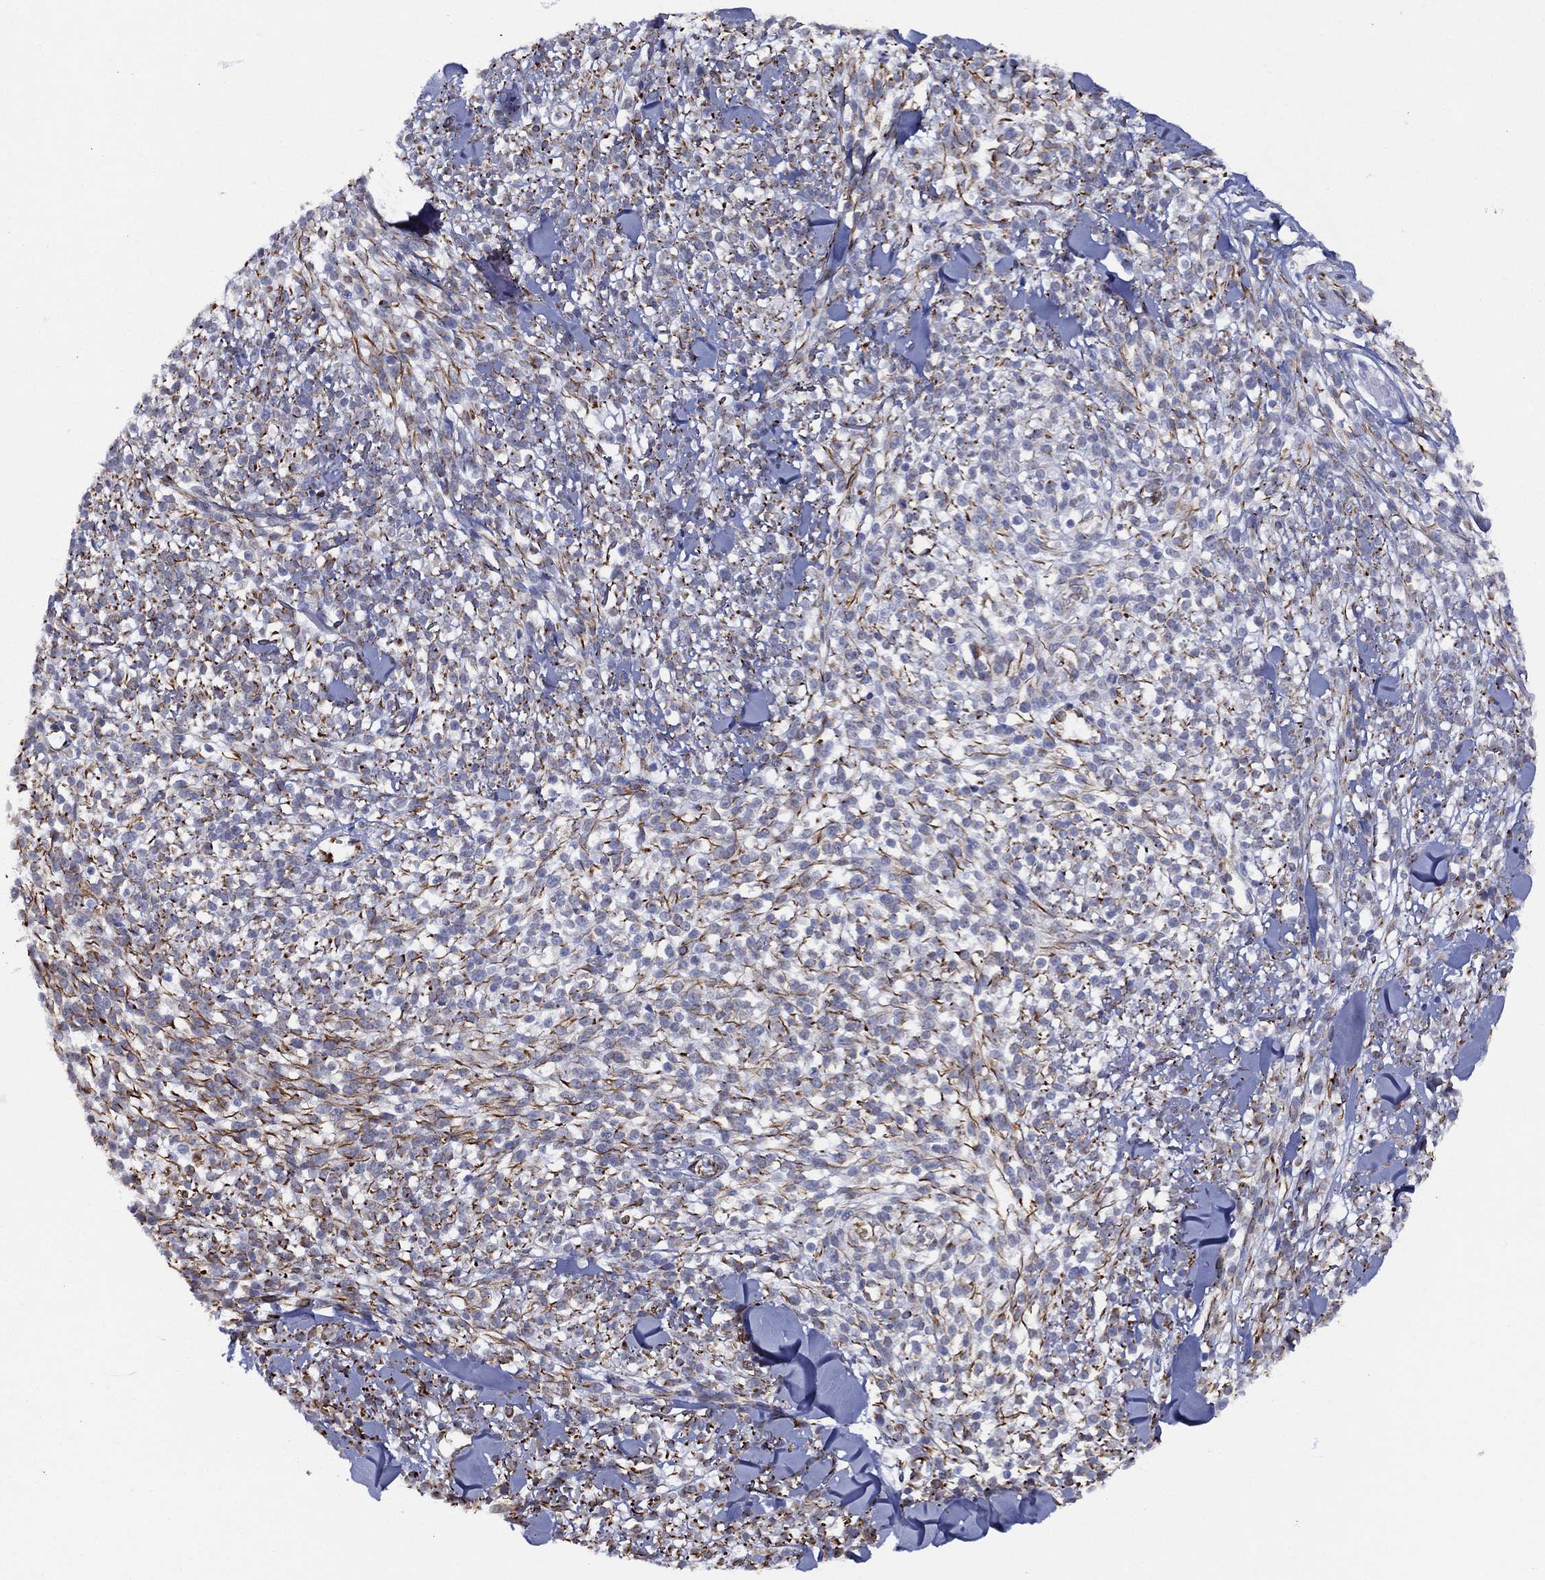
{"staining": {"intensity": "strong", "quantity": "25%-75%", "location": "cytoplasmic/membranous"}, "tissue": "melanoma", "cell_type": "Tumor cells", "image_type": "cancer", "snomed": [{"axis": "morphology", "description": "Malignant melanoma, NOS"}, {"axis": "topography", "description": "Skin"}, {"axis": "topography", "description": "Skin of trunk"}], "caption": "DAB immunohistochemical staining of human malignant melanoma reveals strong cytoplasmic/membranous protein positivity in about 25%-75% of tumor cells.", "gene": "MAS1", "patient": {"sex": "male", "age": 74}}